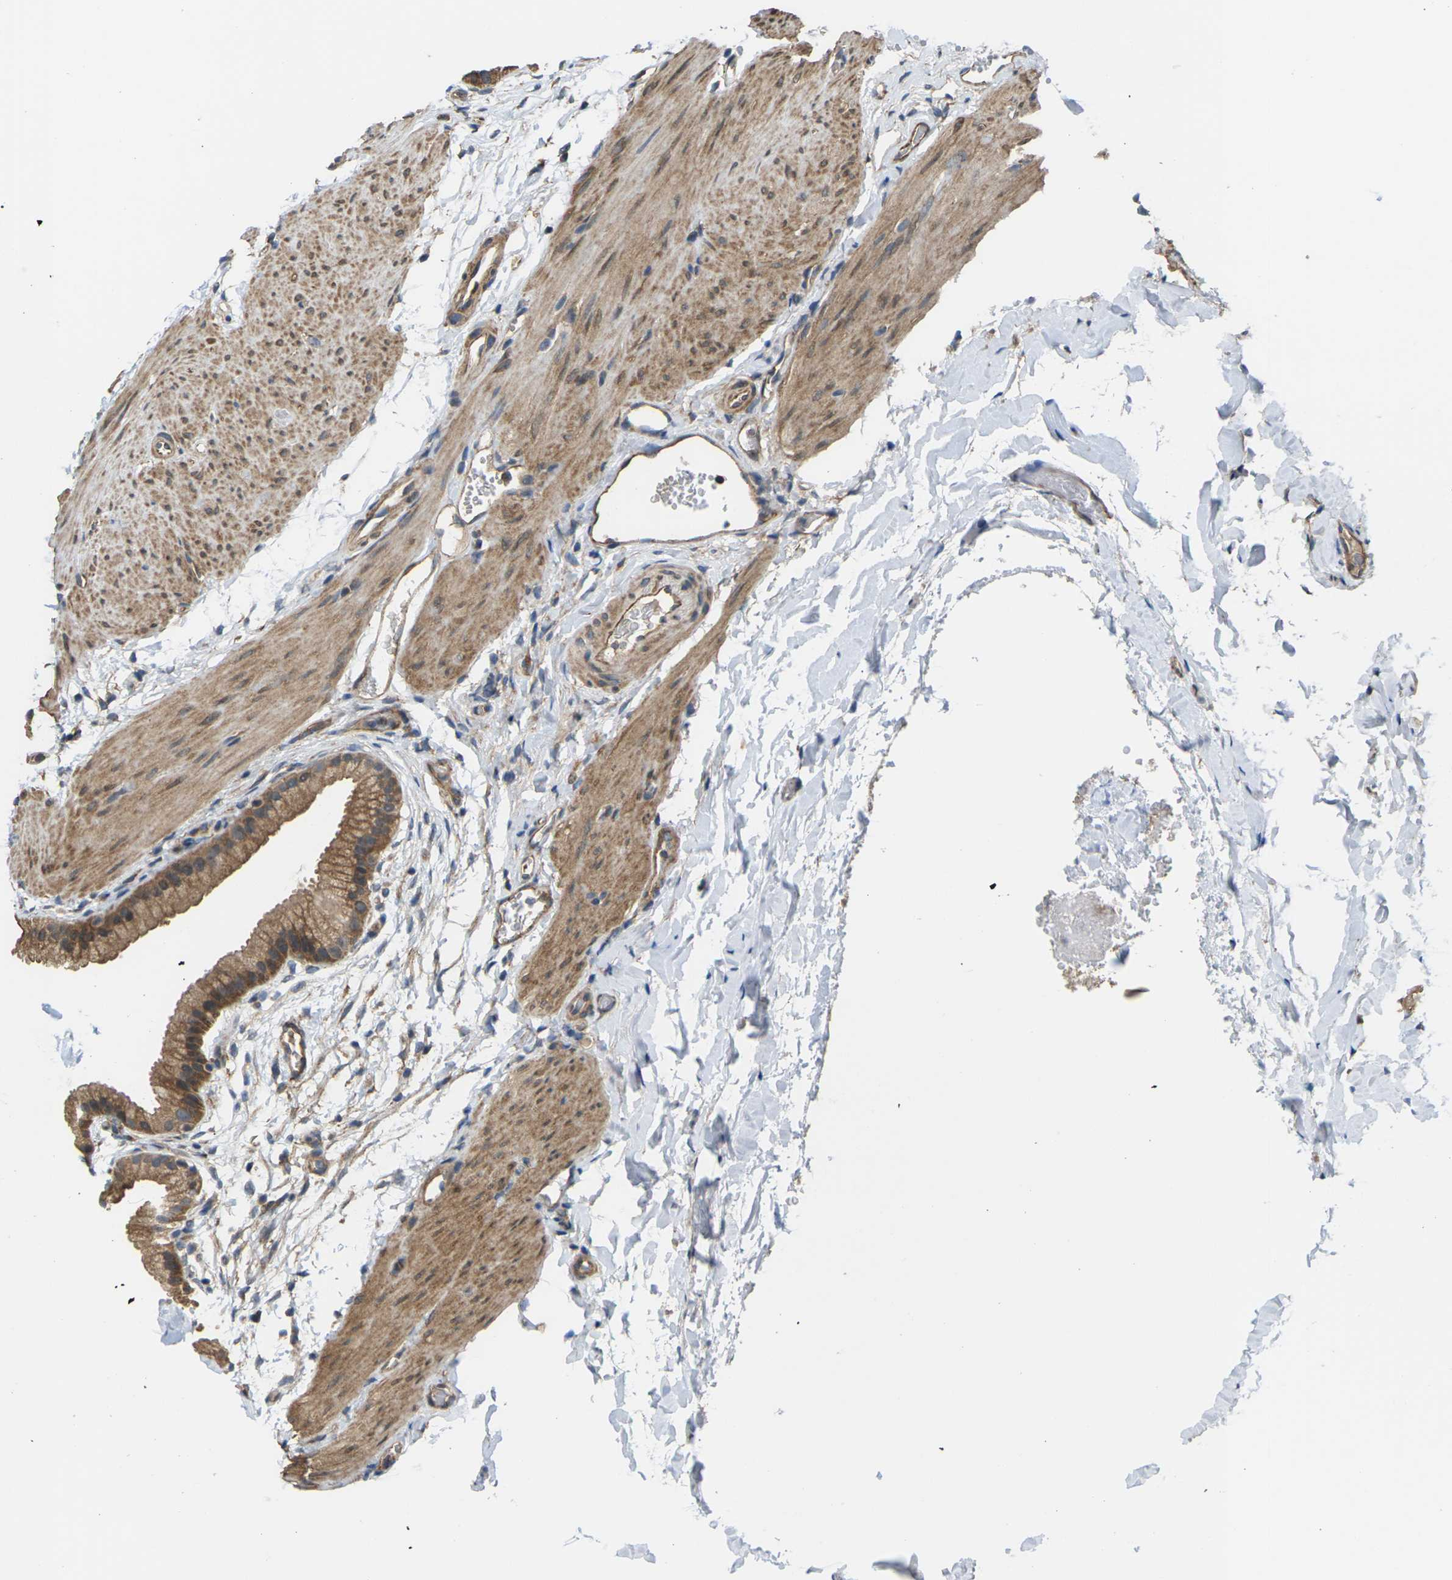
{"staining": {"intensity": "moderate", "quantity": ">75%", "location": "cytoplasmic/membranous"}, "tissue": "gallbladder", "cell_type": "Glandular cells", "image_type": "normal", "snomed": [{"axis": "morphology", "description": "Normal tissue, NOS"}, {"axis": "topography", "description": "Gallbladder"}], "caption": "DAB (3,3'-diaminobenzidine) immunohistochemical staining of benign human gallbladder exhibits moderate cytoplasmic/membranous protein positivity in approximately >75% of glandular cells.", "gene": "NRAS", "patient": {"sex": "female", "age": 64}}